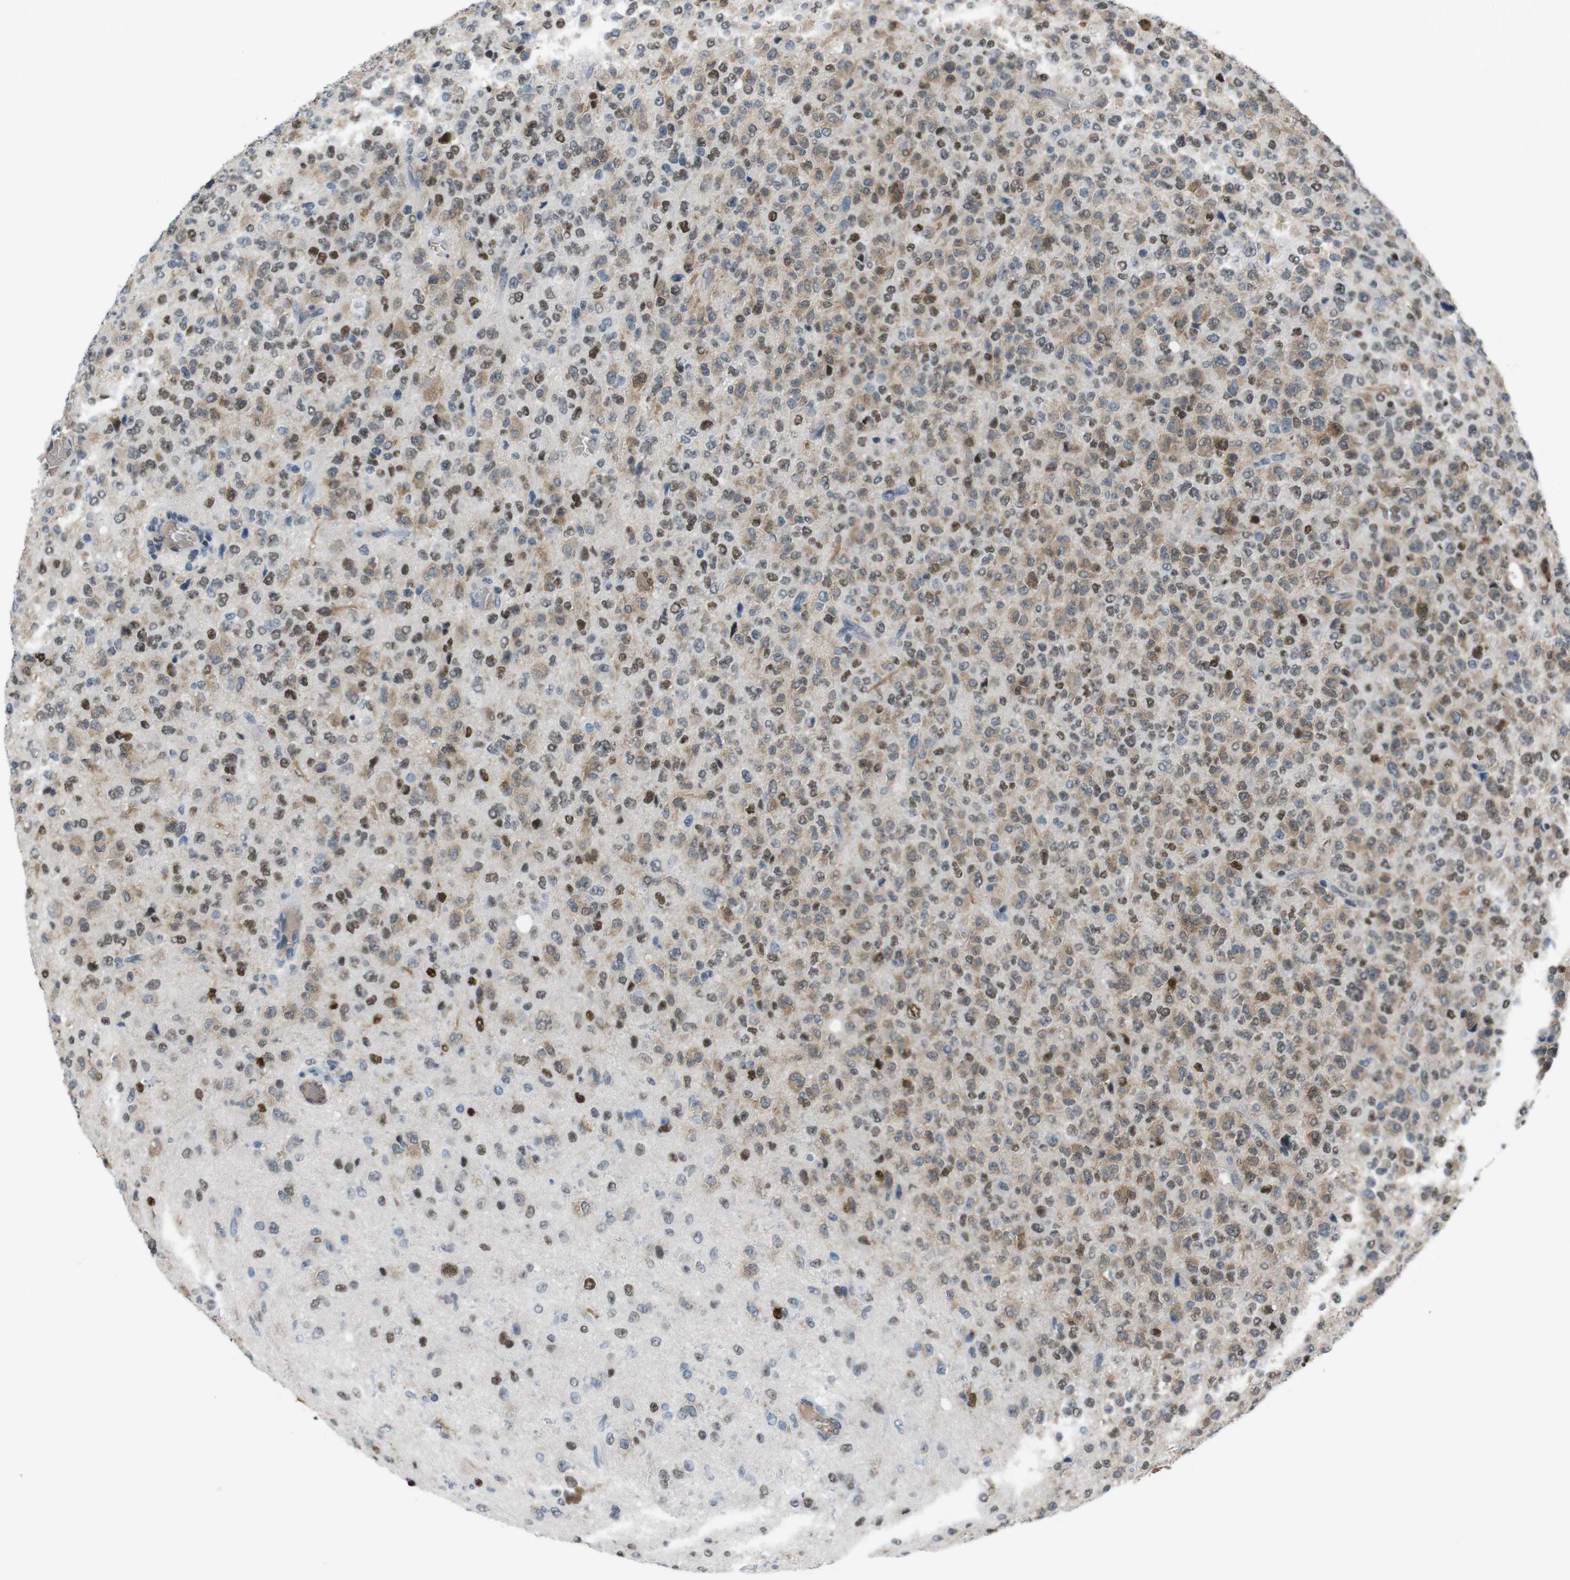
{"staining": {"intensity": "moderate", "quantity": ">75%", "location": "cytoplasmic/membranous,nuclear"}, "tissue": "glioma", "cell_type": "Tumor cells", "image_type": "cancer", "snomed": [{"axis": "morphology", "description": "Glioma, malignant, High grade"}, {"axis": "topography", "description": "pancreas cauda"}], "caption": "This is a histology image of immunohistochemistry staining of glioma, which shows moderate positivity in the cytoplasmic/membranous and nuclear of tumor cells.", "gene": "SUB1", "patient": {"sex": "male", "age": 60}}